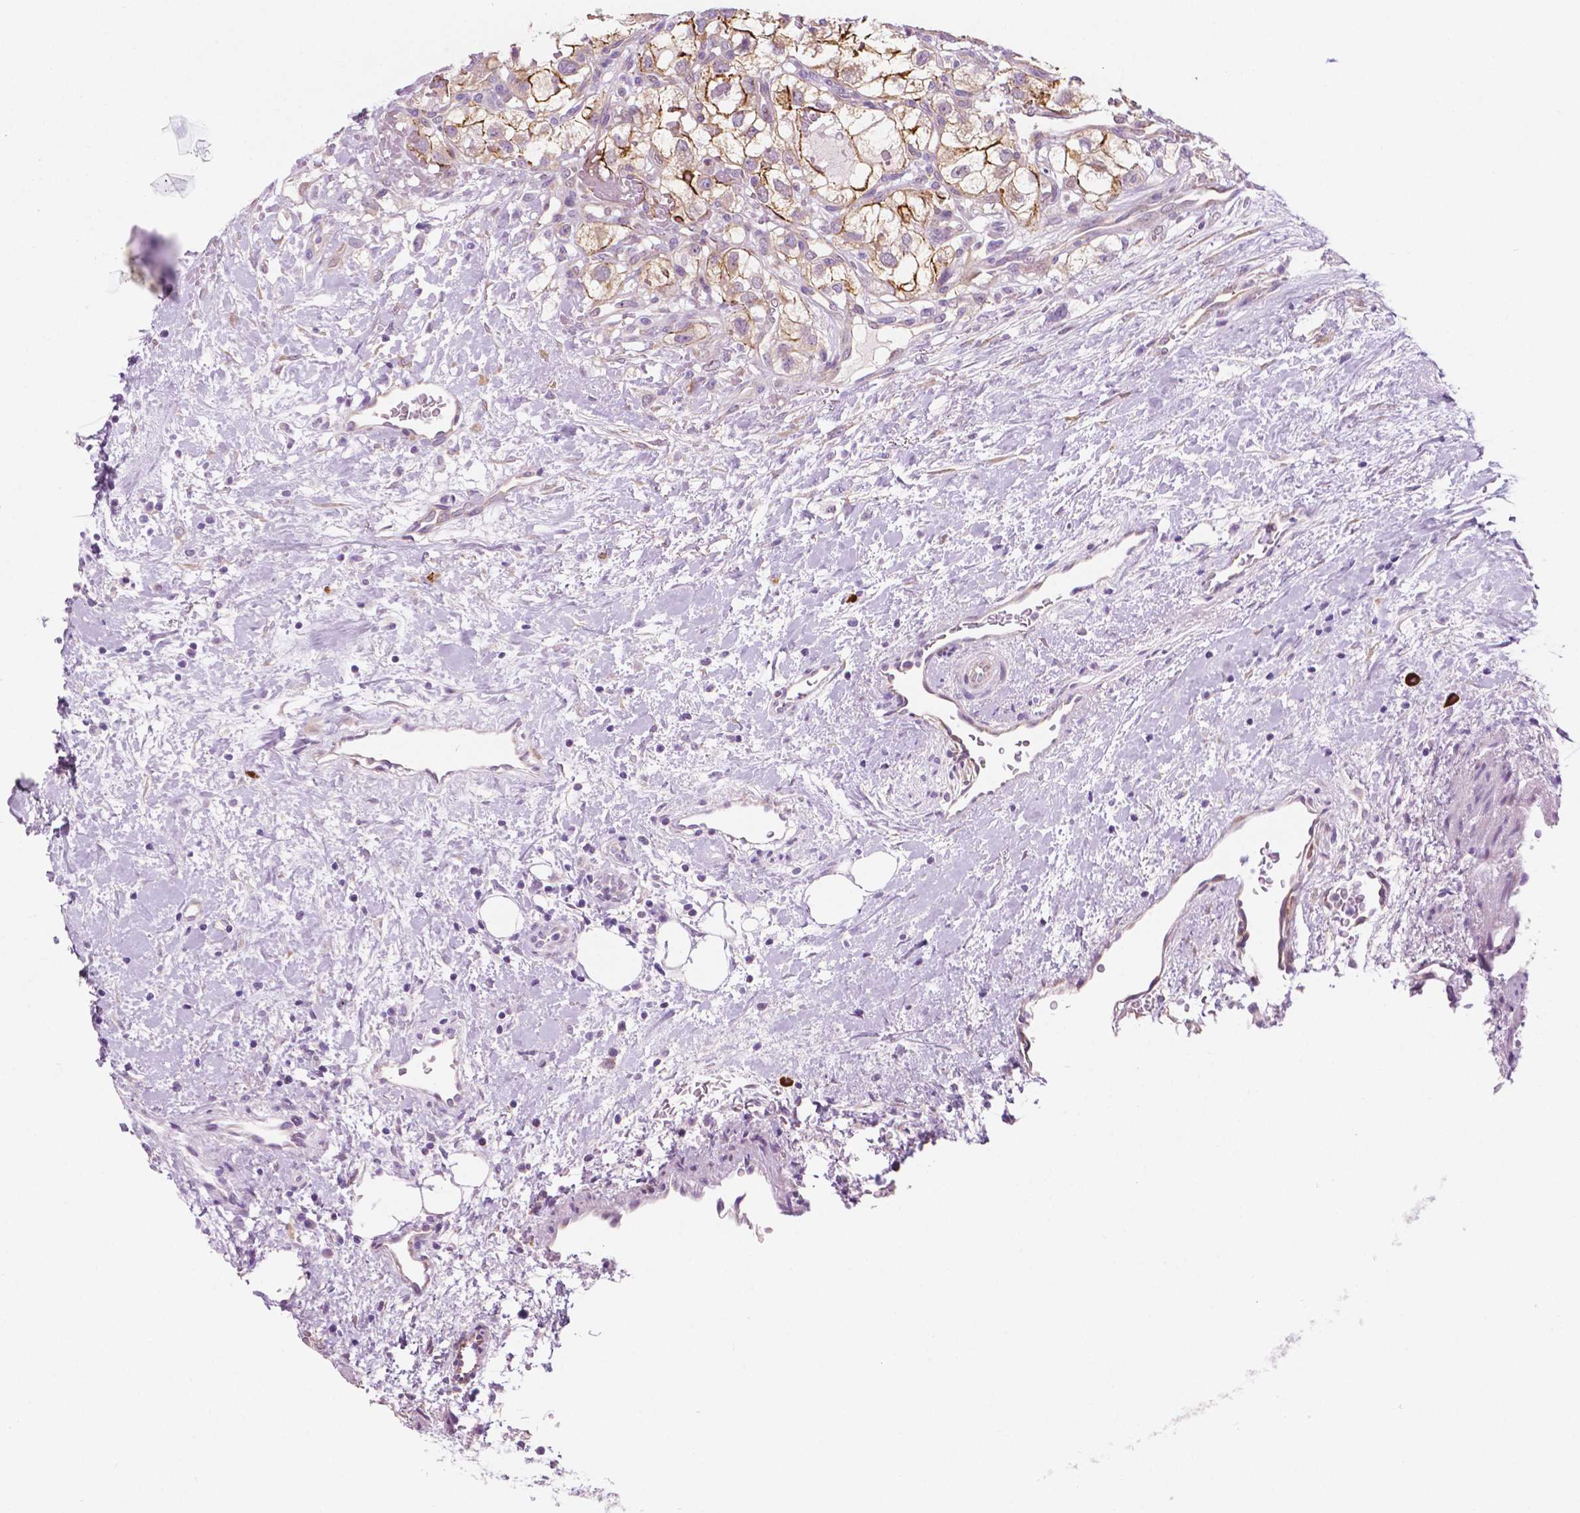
{"staining": {"intensity": "moderate", "quantity": "<25%", "location": "cytoplasmic/membranous"}, "tissue": "renal cancer", "cell_type": "Tumor cells", "image_type": "cancer", "snomed": [{"axis": "morphology", "description": "Adenocarcinoma, NOS"}, {"axis": "topography", "description": "Kidney"}], "caption": "Immunohistochemical staining of human adenocarcinoma (renal) displays moderate cytoplasmic/membranous protein staining in approximately <25% of tumor cells. The protein is shown in brown color, while the nuclei are stained blue.", "gene": "EPPK1", "patient": {"sex": "male", "age": 59}}